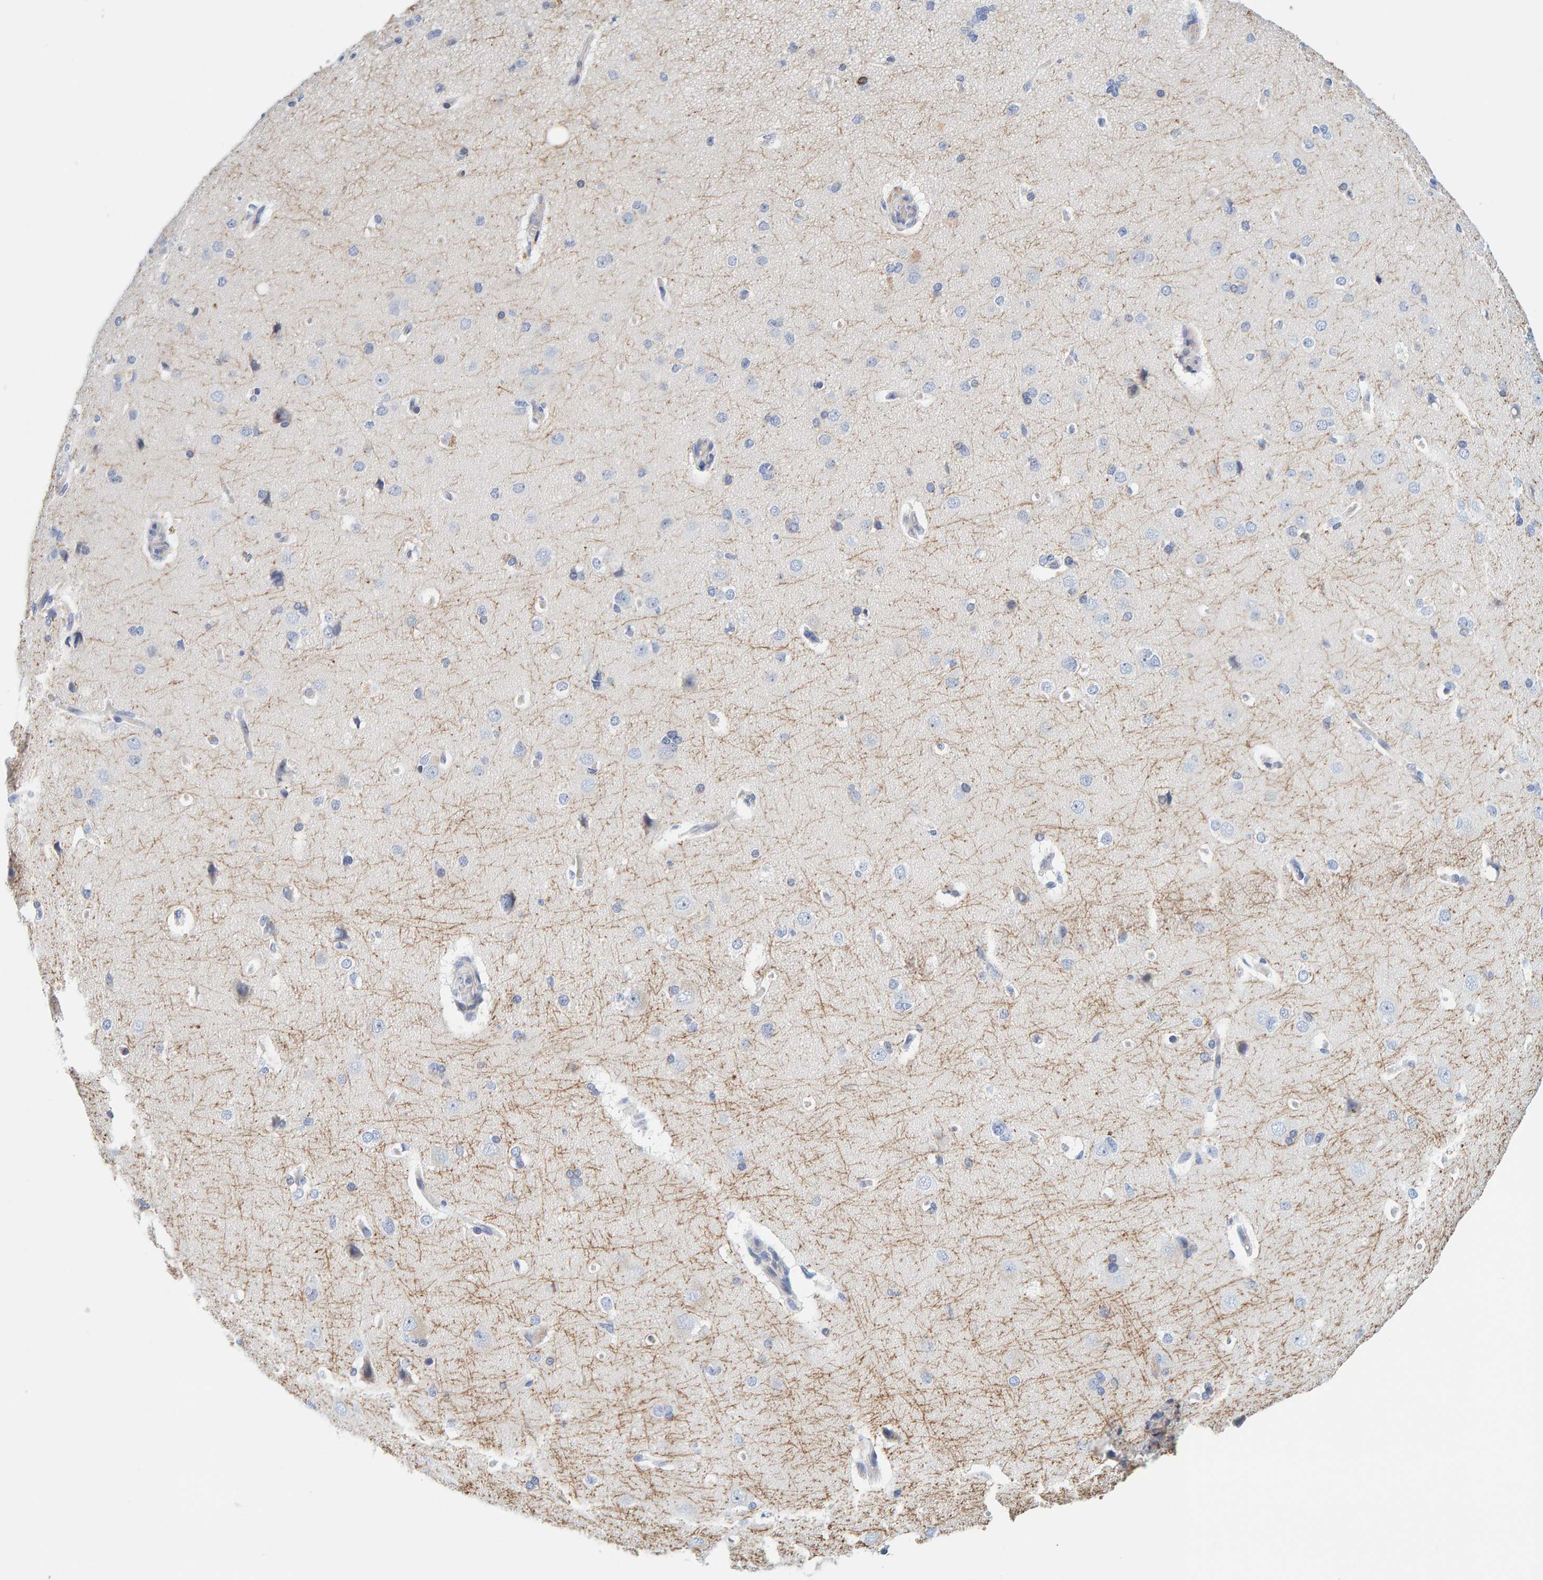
{"staining": {"intensity": "negative", "quantity": "none", "location": "none"}, "tissue": "cerebral cortex", "cell_type": "Endothelial cells", "image_type": "normal", "snomed": [{"axis": "morphology", "description": "Normal tissue, NOS"}, {"axis": "topography", "description": "Cerebral cortex"}], "caption": "Human cerebral cortex stained for a protein using immunohistochemistry shows no expression in endothelial cells.", "gene": "MOG", "patient": {"sex": "male", "age": 62}}